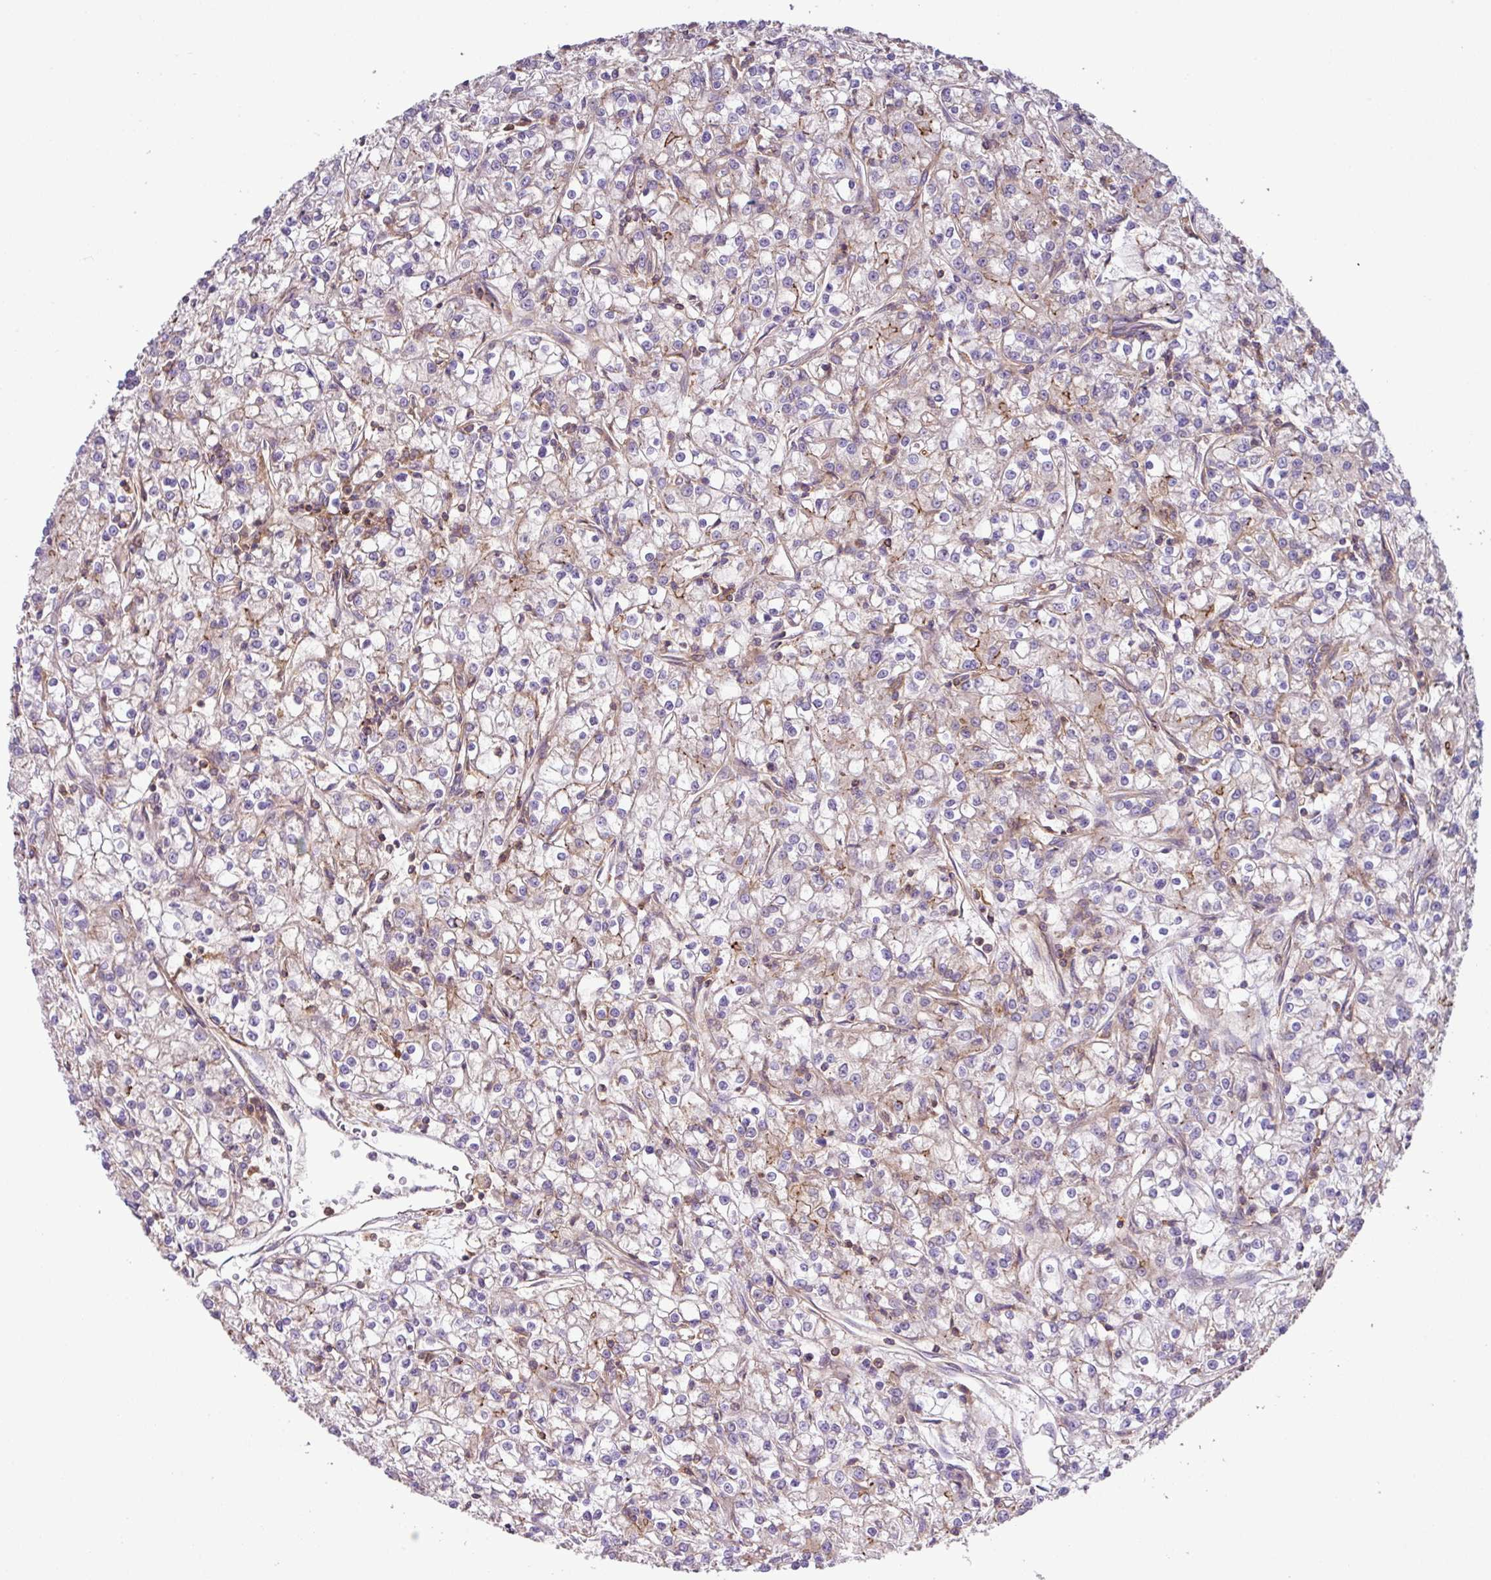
{"staining": {"intensity": "negative", "quantity": "none", "location": "none"}, "tissue": "renal cancer", "cell_type": "Tumor cells", "image_type": "cancer", "snomed": [{"axis": "morphology", "description": "Adenocarcinoma, NOS"}, {"axis": "topography", "description": "Kidney"}], "caption": "Tumor cells are negative for protein expression in human renal cancer (adenocarcinoma). The staining was performed using DAB to visualize the protein expression in brown, while the nuclei were stained in blue with hematoxylin (Magnification: 20x).", "gene": "RIC1", "patient": {"sex": "female", "age": 59}}